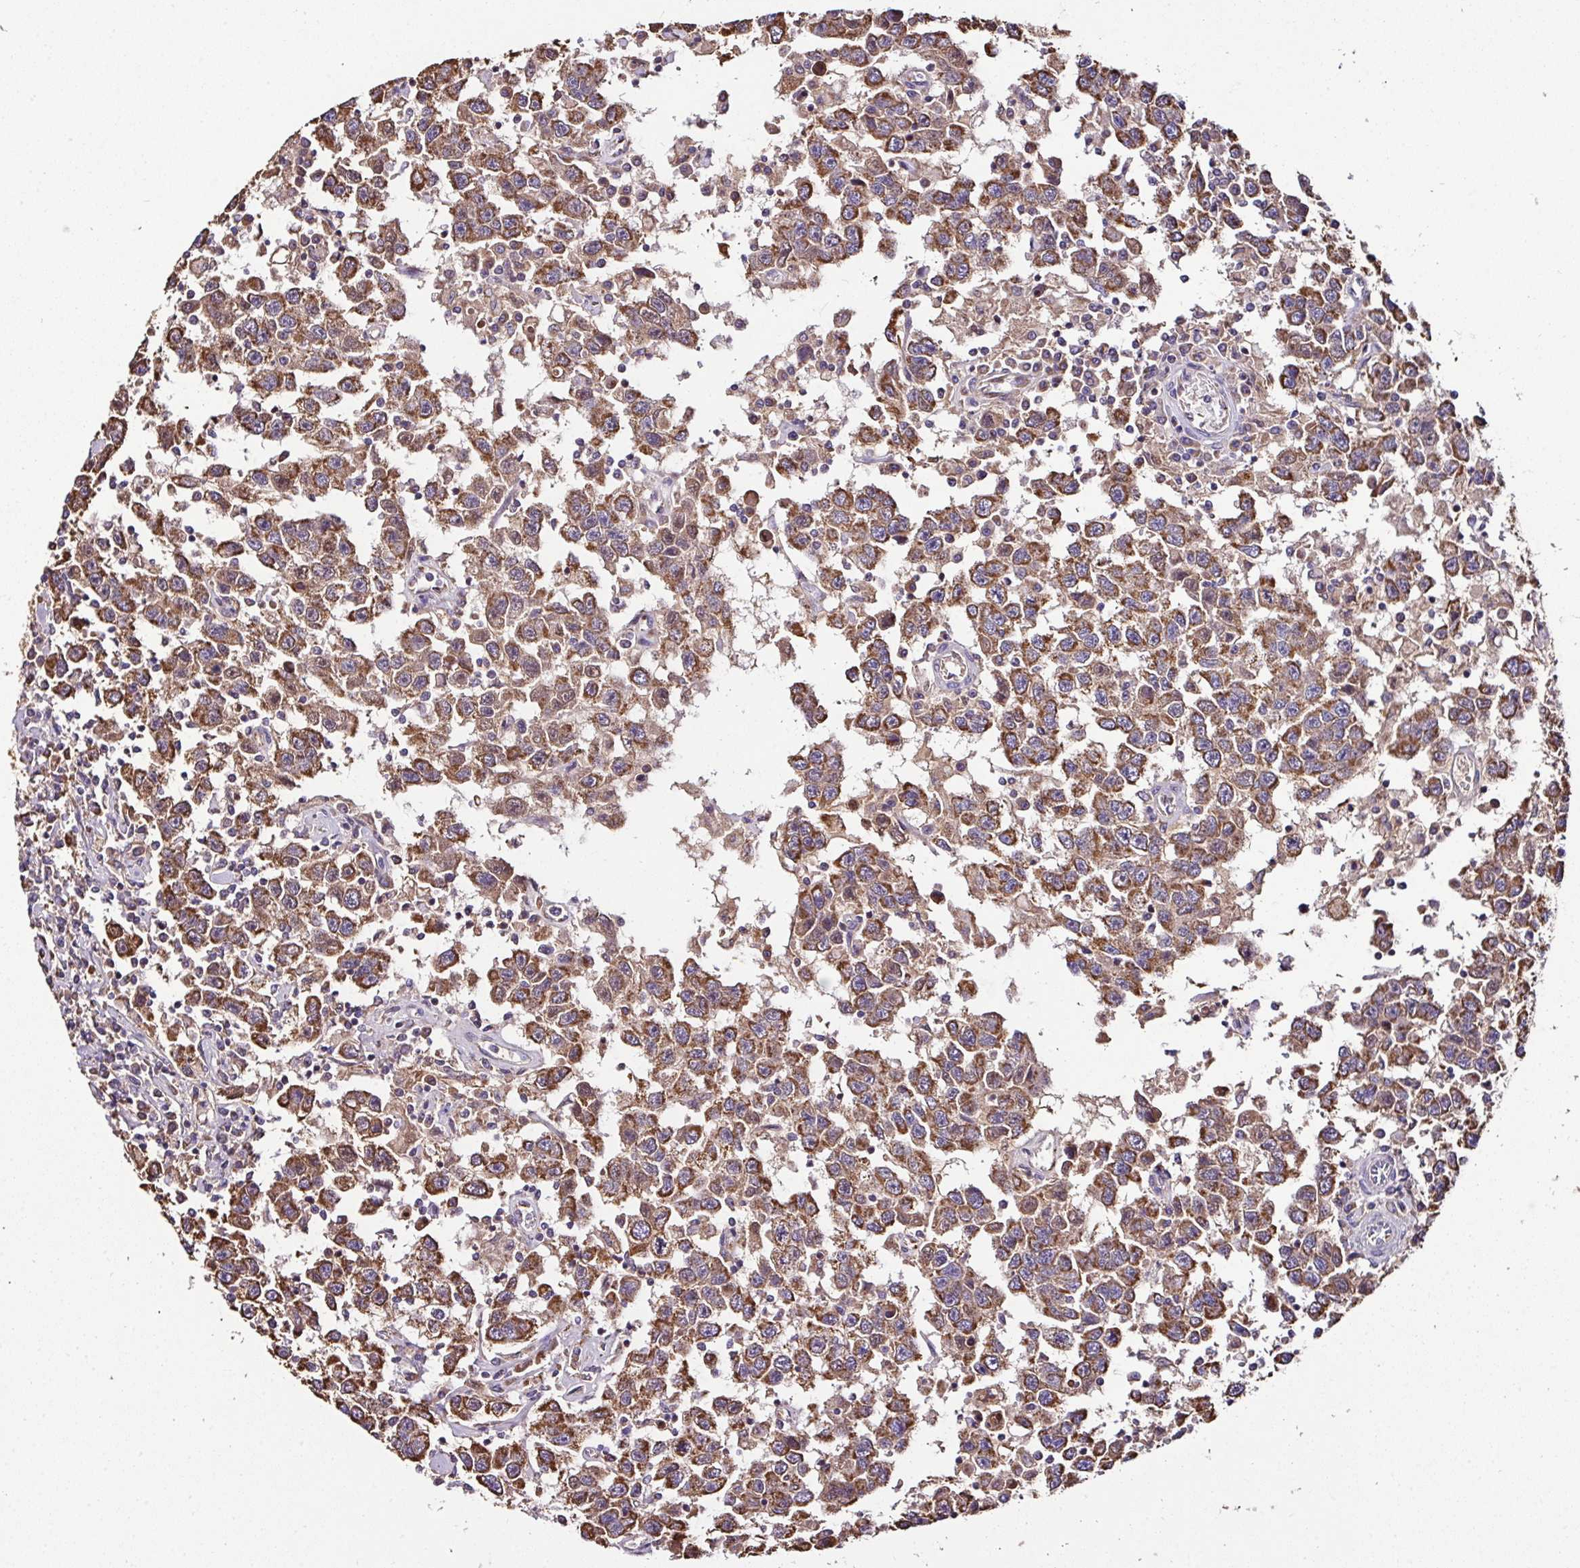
{"staining": {"intensity": "moderate", "quantity": ">75%", "location": "cytoplasmic/membranous"}, "tissue": "testis cancer", "cell_type": "Tumor cells", "image_type": "cancer", "snomed": [{"axis": "morphology", "description": "Seminoma, NOS"}, {"axis": "topography", "description": "Testis"}], "caption": "Tumor cells demonstrate moderate cytoplasmic/membranous expression in about >75% of cells in seminoma (testis).", "gene": "CPD", "patient": {"sex": "male", "age": 41}}